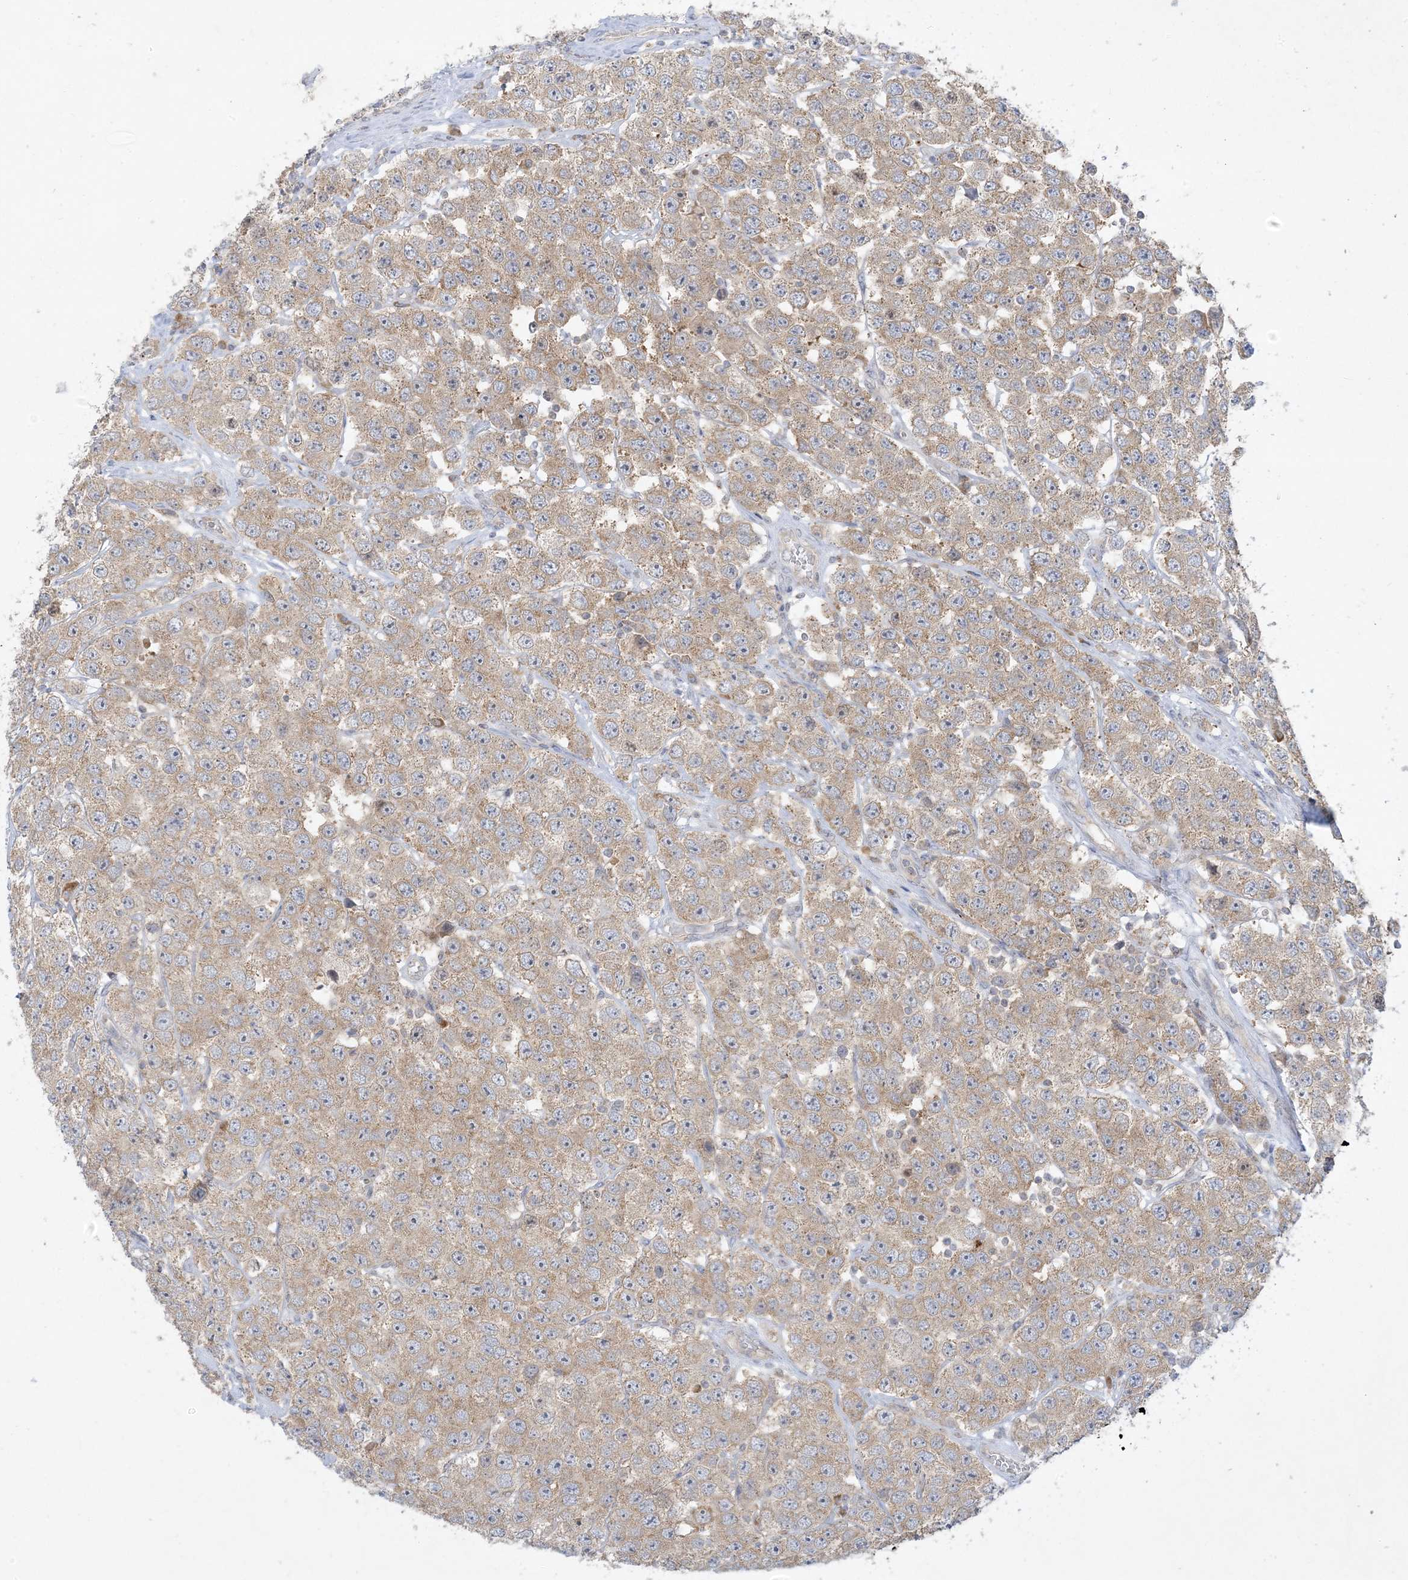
{"staining": {"intensity": "moderate", "quantity": ">75%", "location": "cytoplasmic/membranous"}, "tissue": "testis cancer", "cell_type": "Tumor cells", "image_type": "cancer", "snomed": [{"axis": "morphology", "description": "Seminoma, NOS"}, {"axis": "topography", "description": "Testis"}], "caption": "IHC (DAB) staining of seminoma (testis) reveals moderate cytoplasmic/membranous protein positivity in approximately >75% of tumor cells. (IHC, brightfield microscopy, high magnification).", "gene": "RPP40", "patient": {"sex": "male", "age": 28}}